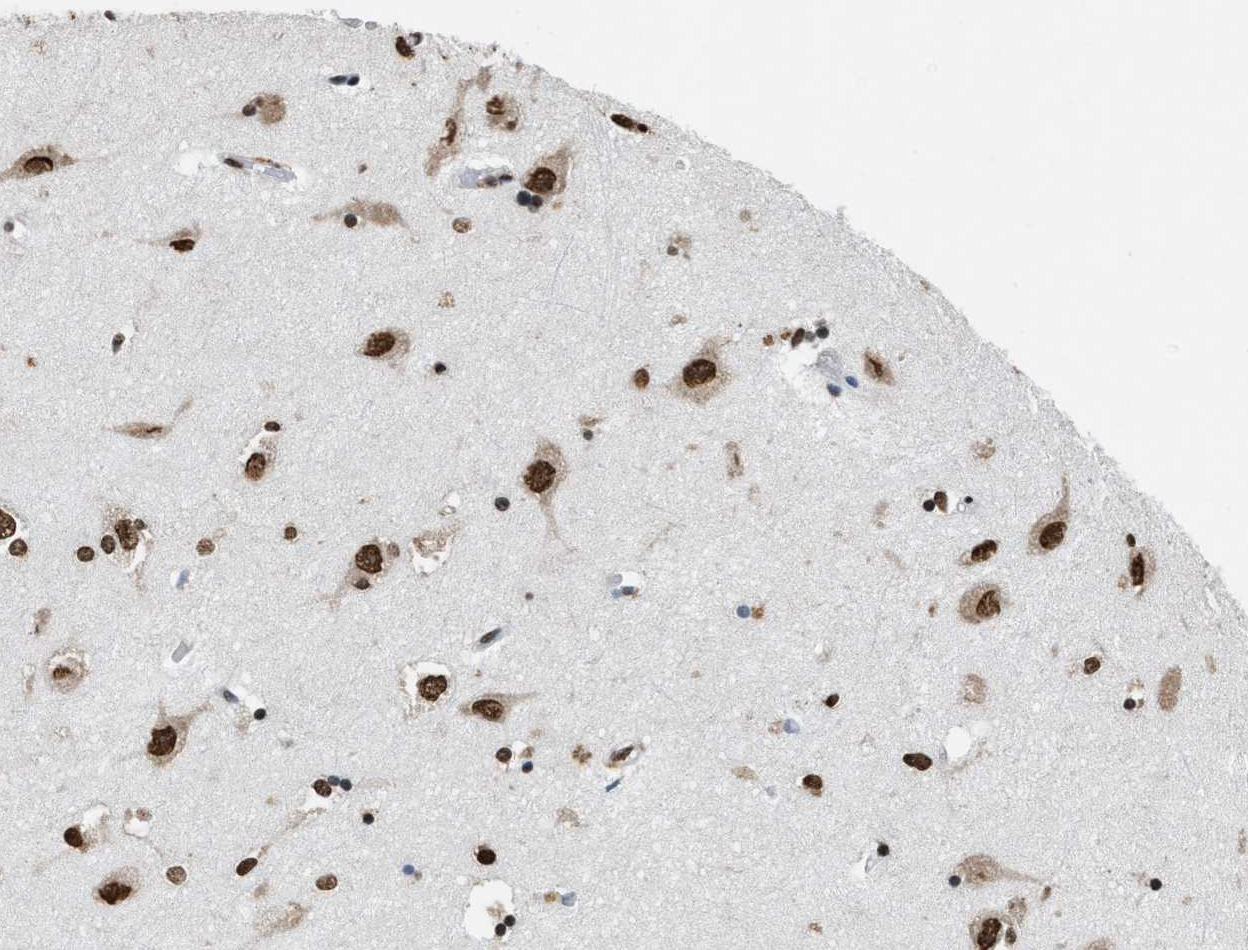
{"staining": {"intensity": "strong", "quantity": "25%-75%", "location": "nuclear"}, "tissue": "hippocampus", "cell_type": "Glial cells", "image_type": "normal", "snomed": [{"axis": "morphology", "description": "Normal tissue, NOS"}, {"axis": "topography", "description": "Hippocampus"}], "caption": "IHC micrograph of unremarkable hippocampus stained for a protein (brown), which displays high levels of strong nuclear positivity in about 25%-75% of glial cells.", "gene": "NUP88", "patient": {"sex": "male", "age": 45}}